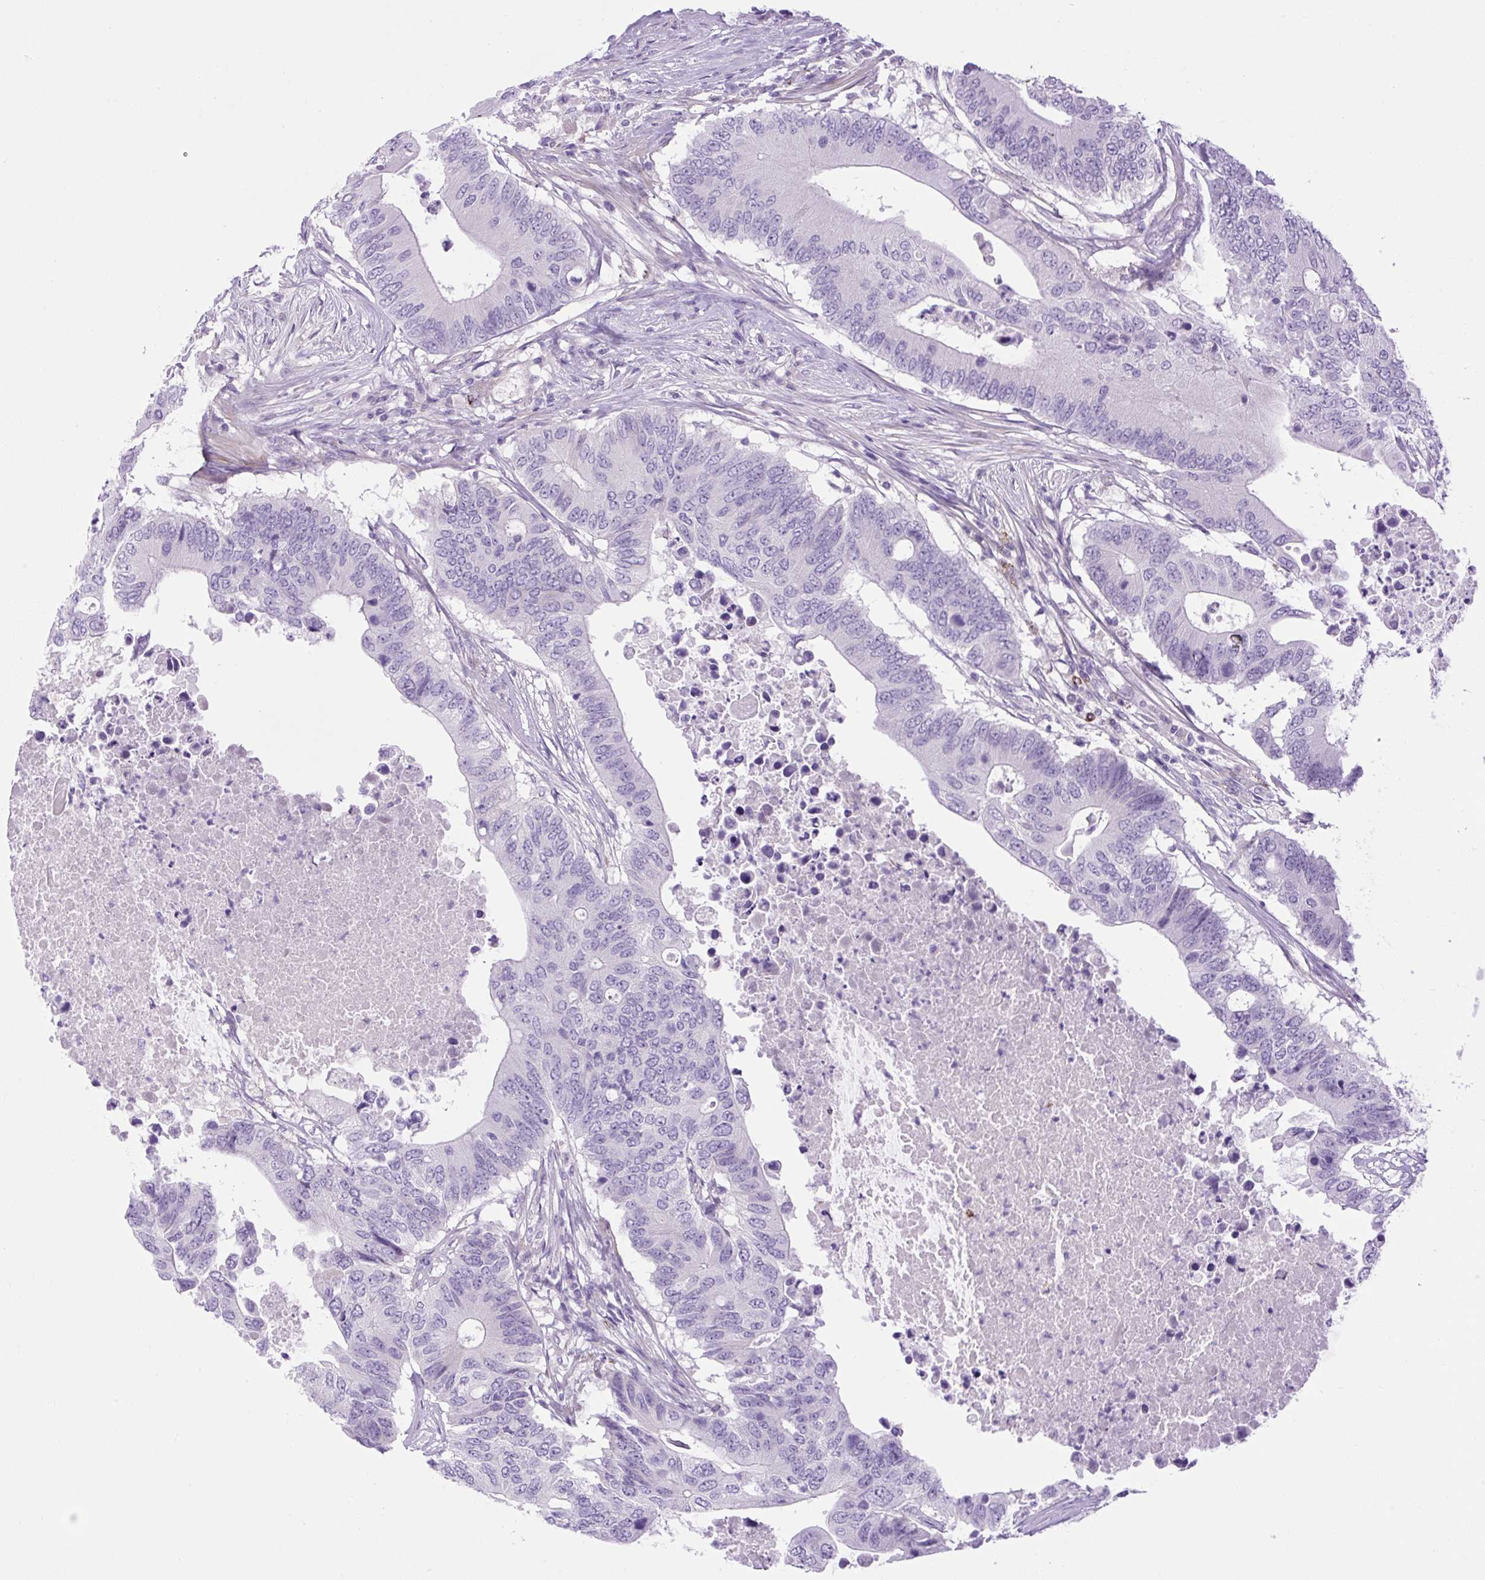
{"staining": {"intensity": "negative", "quantity": "none", "location": "none"}, "tissue": "colorectal cancer", "cell_type": "Tumor cells", "image_type": "cancer", "snomed": [{"axis": "morphology", "description": "Adenocarcinoma, NOS"}, {"axis": "topography", "description": "Colon"}], "caption": "Colorectal cancer stained for a protein using immunohistochemistry exhibits no staining tumor cells.", "gene": "VWA7", "patient": {"sex": "male", "age": 71}}